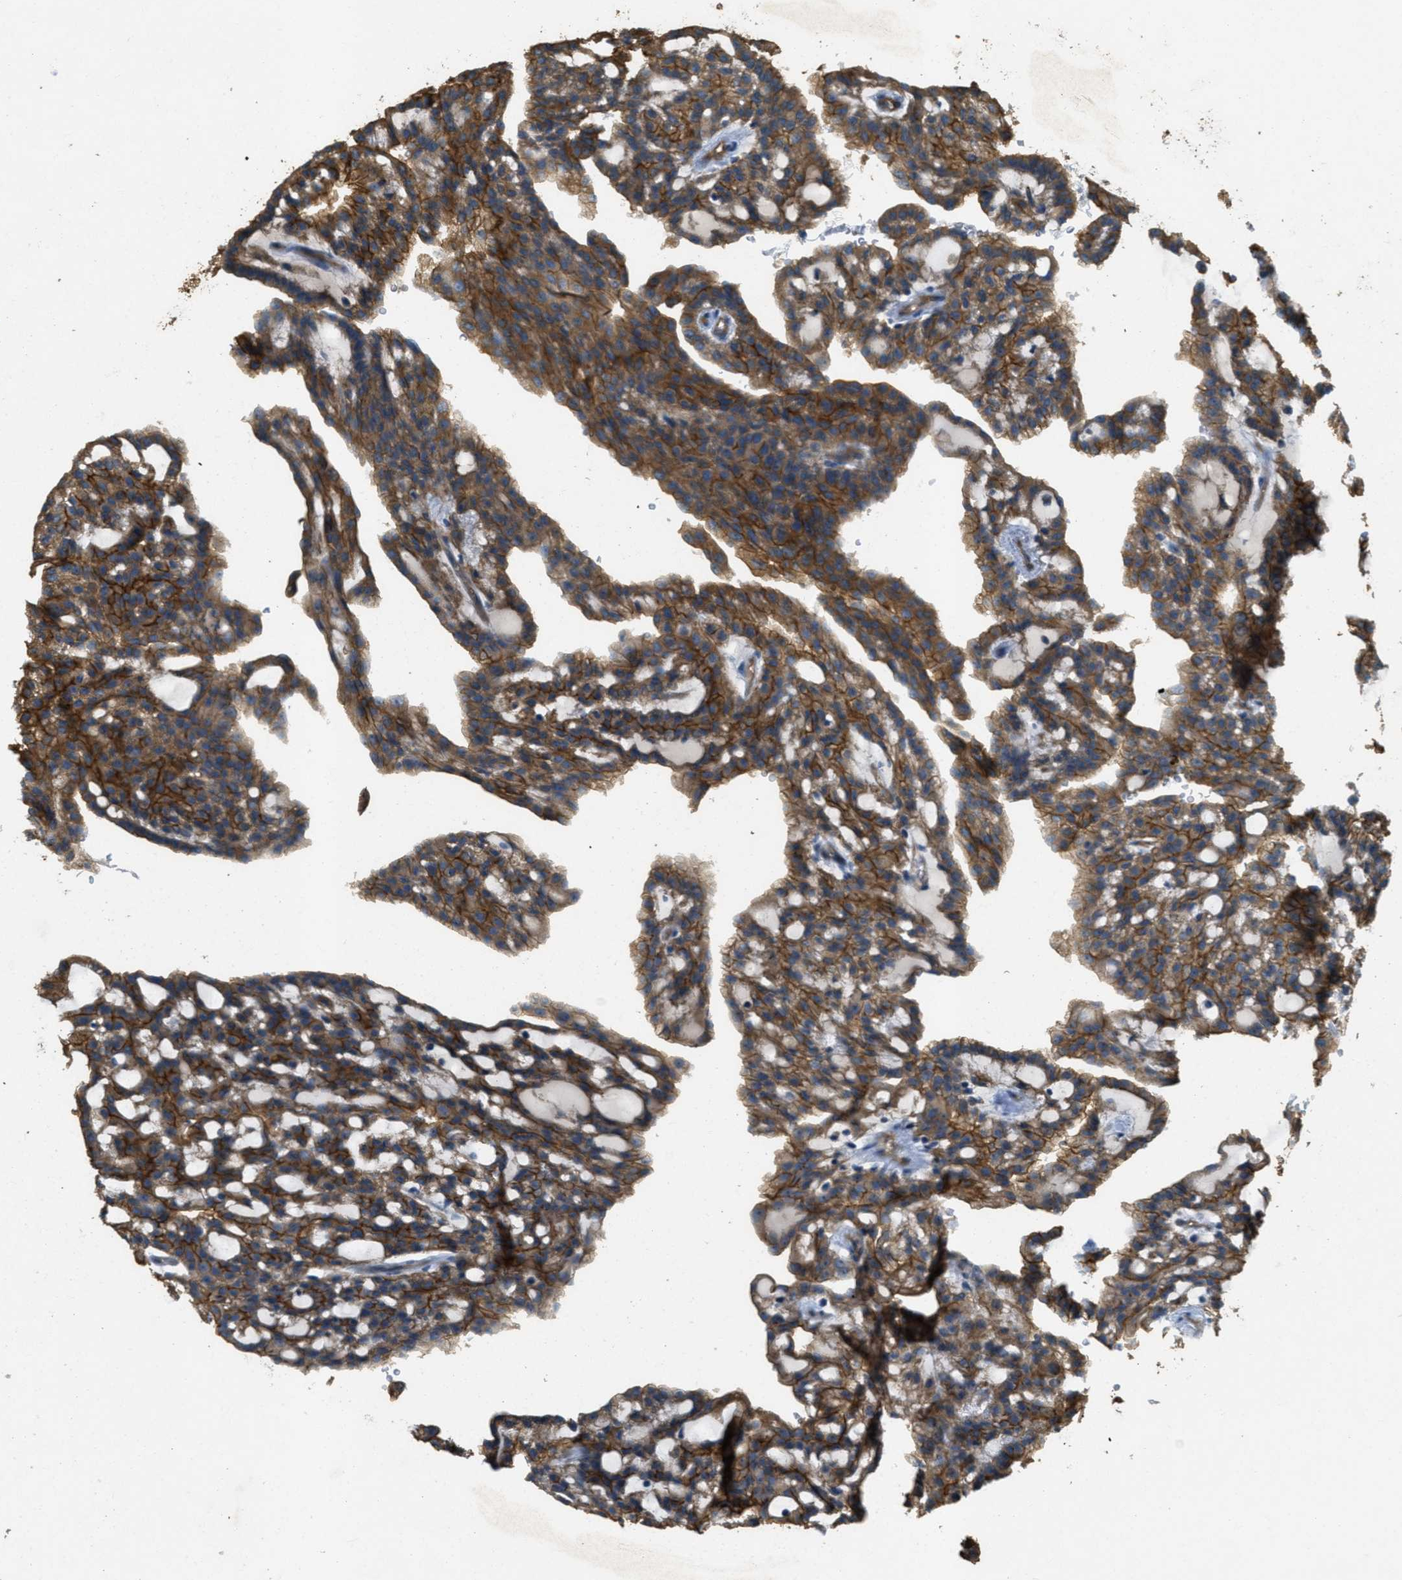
{"staining": {"intensity": "strong", "quantity": ">75%", "location": "cytoplasmic/membranous"}, "tissue": "renal cancer", "cell_type": "Tumor cells", "image_type": "cancer", "snomed": [{"axis": "morphology", "description": "Adenocarcinoma, NOS"}, {"axis": "topography", "description": "Kidney"}], "caption": "High-power microscopy captured an immunohistochemistry (IHC) histopathology image of adenocarcinoma (renal), revealing strong cytoplasmic/membranous staining in approximately >75% of tumor cells.", "gene": "OSMR", "patient": {"sex": "male", "age": 63}}